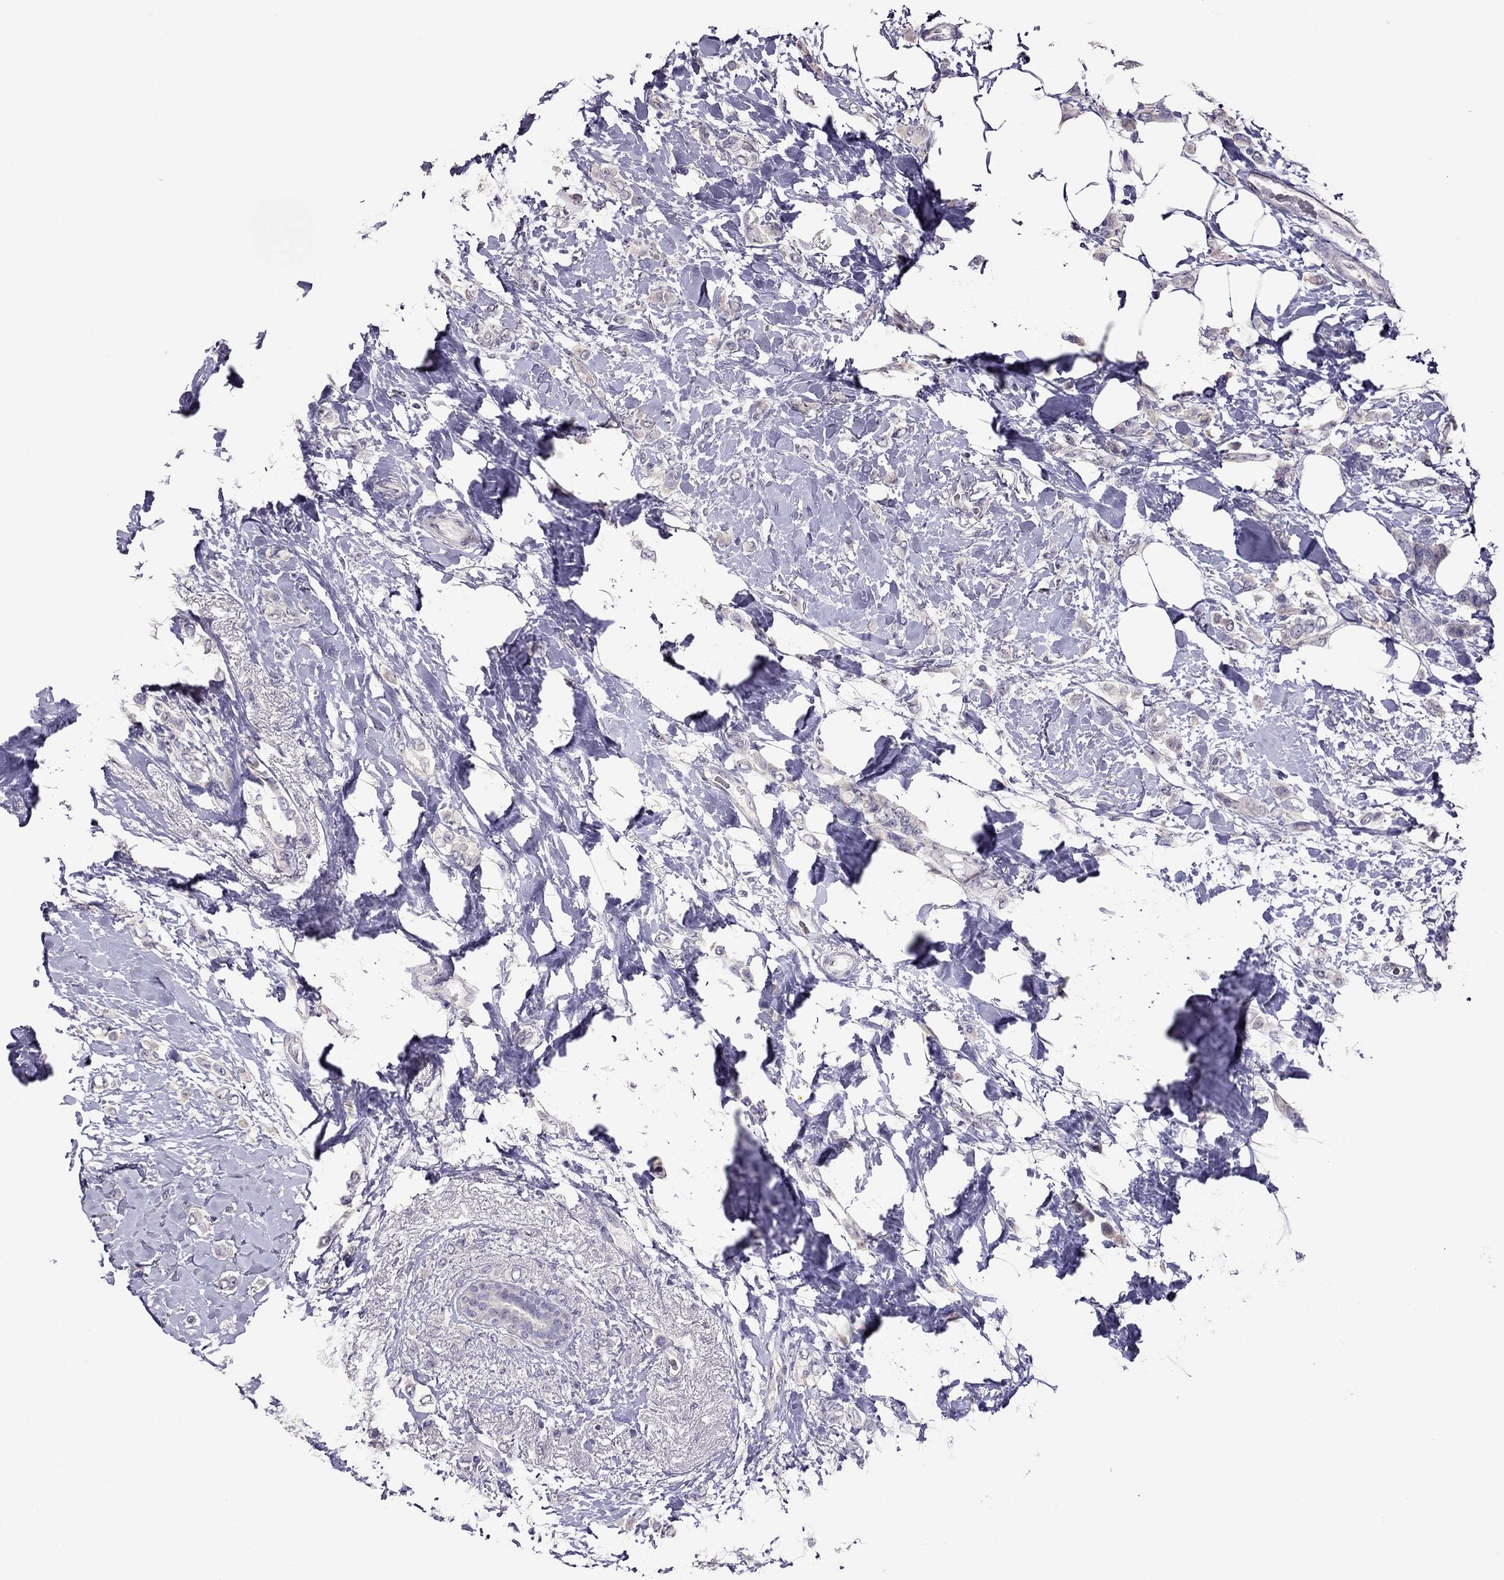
{"staining": {"intensity": "negative", "quantity": "none", "location": "none"}, "tissue": "breast cancer", "cell_type": "Tumor cells", "image_type": "cancer", "snomed": [{"axis": "morphology", "description": "Lobular carcinoma"}, {"axis": "topography", "description": "Breast"}], "caption": "An immunohistochemistry histopathology image of breast lobular carcinoma is shown. There is no staining in tumor cells of breast lobular carcinoma.", "gene": "LRRC46", "patient": {"sex": "female", "age": 66}}